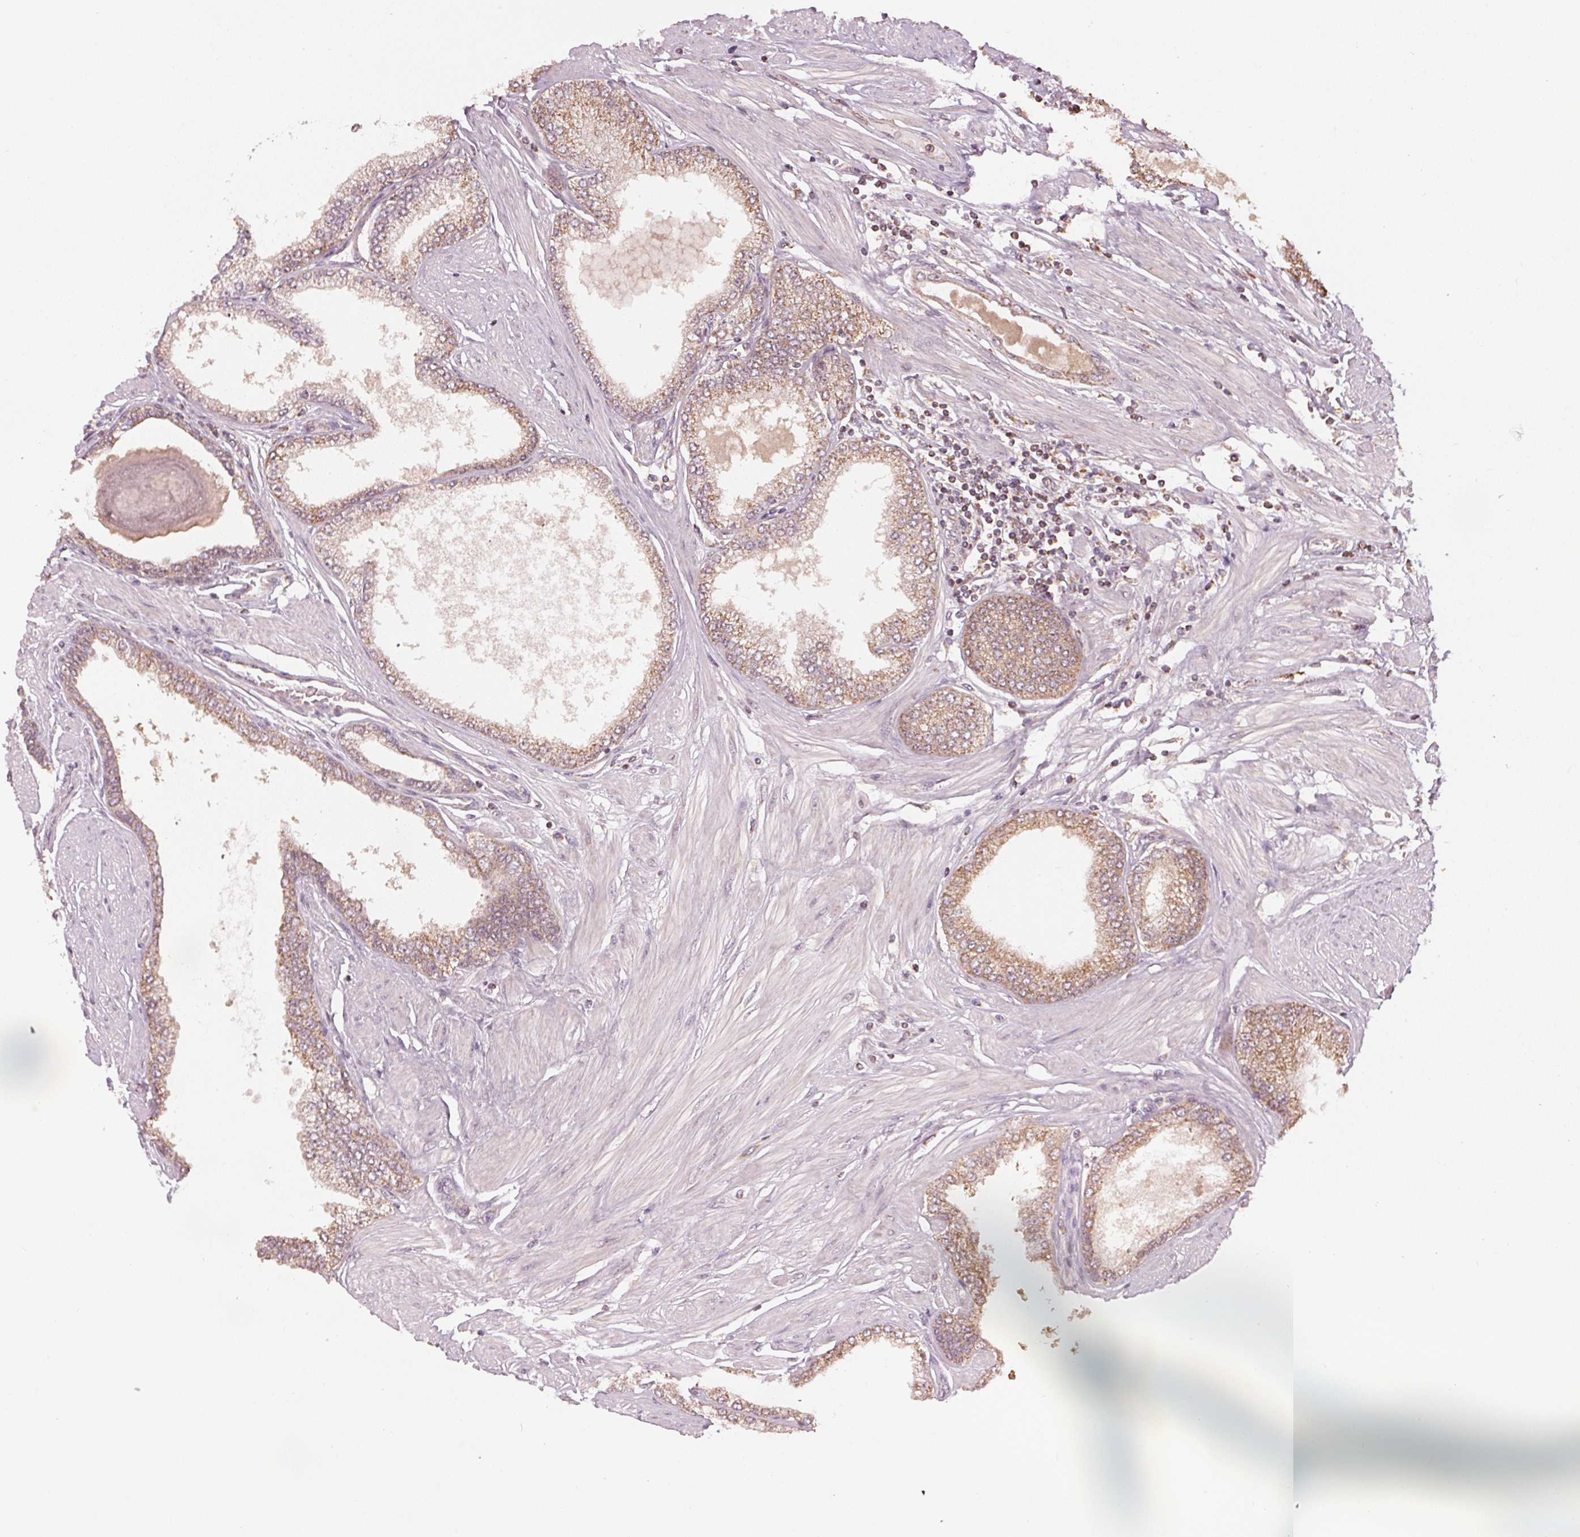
{"staining": {"intensity": "moderate", "quantity": ">75%", "location": "cytoplasmic/membranous"}, "tissue": "prostate cancer", "cell_type": "Tumor cells", "image_type": "cancer", "snomed": [{"axis": "morphology", "description": "Adenocarcinoma, Low grade"}, {"axis": "topography", "description": "Prostate"}], "caption": "Human prostate low-grade adenocarcinoma stained with a brown dye demonstrates moderate cytoplasmic/membranous positive expression in approximately >75% of tumor cells.", "gene": "ARHGAP6", "patient": {"sex": "male", "age": 55}}